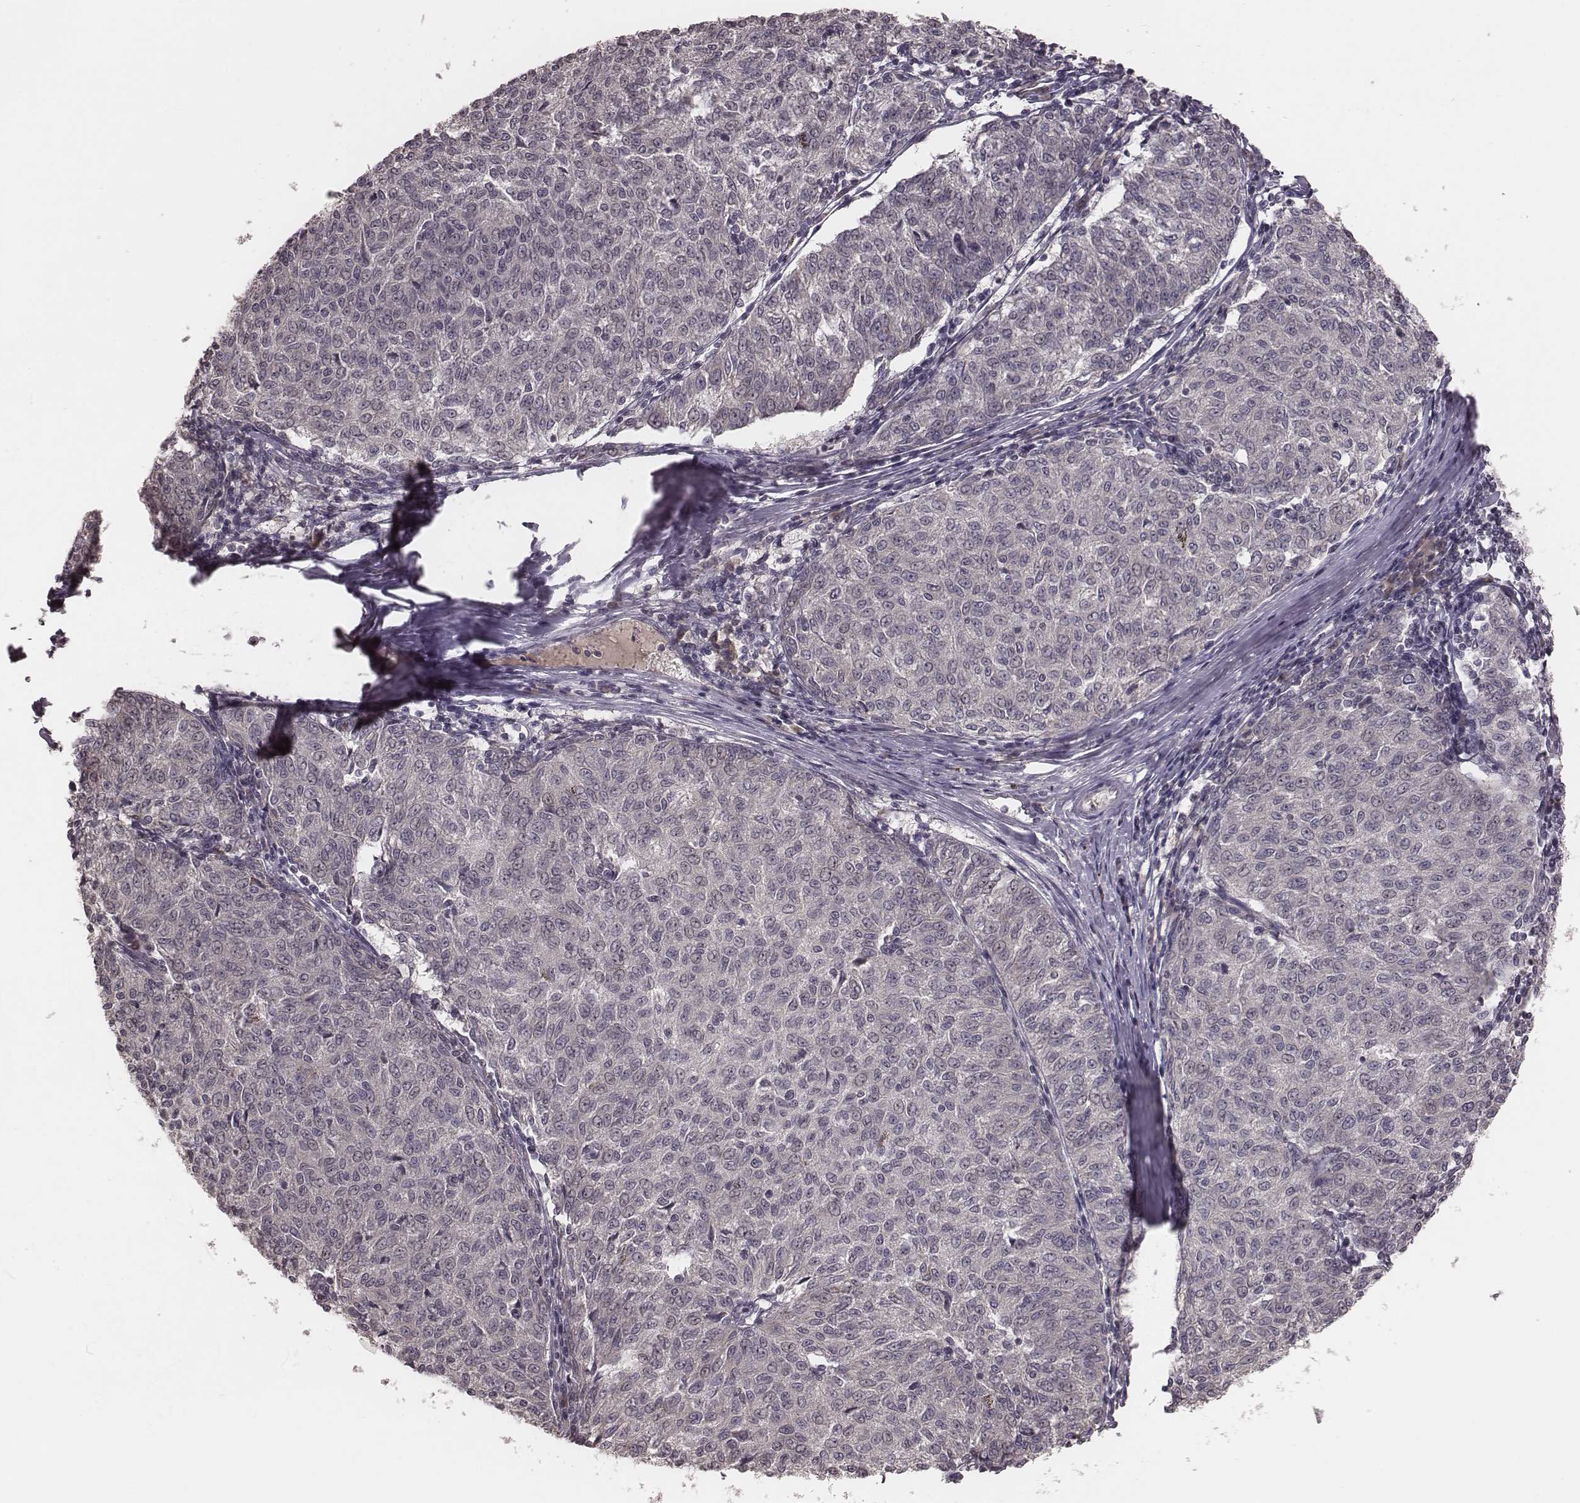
{"staining": {"intensity": "negative", "quantity": "none", "location": "none"}, "tissue": "melanoma", "cell_type": "Tumor cells", "image_type": "cancer", "snomed": [{"axis": "morphology", "description": "Malignant melanoma, NOS"}, {"axis": "topography", "description": "Skin"}], "caption": "A high-resolution image shows immunohistochemistry staining of melanoma, which shows no significant expression in tumor cells. Brightfield microscopy of IHC stained with DAB (brown) and hematoxylin (blue), captured at high magnification.", "gene": "IL5", "patient": {"sex": "female", "age": 72}}